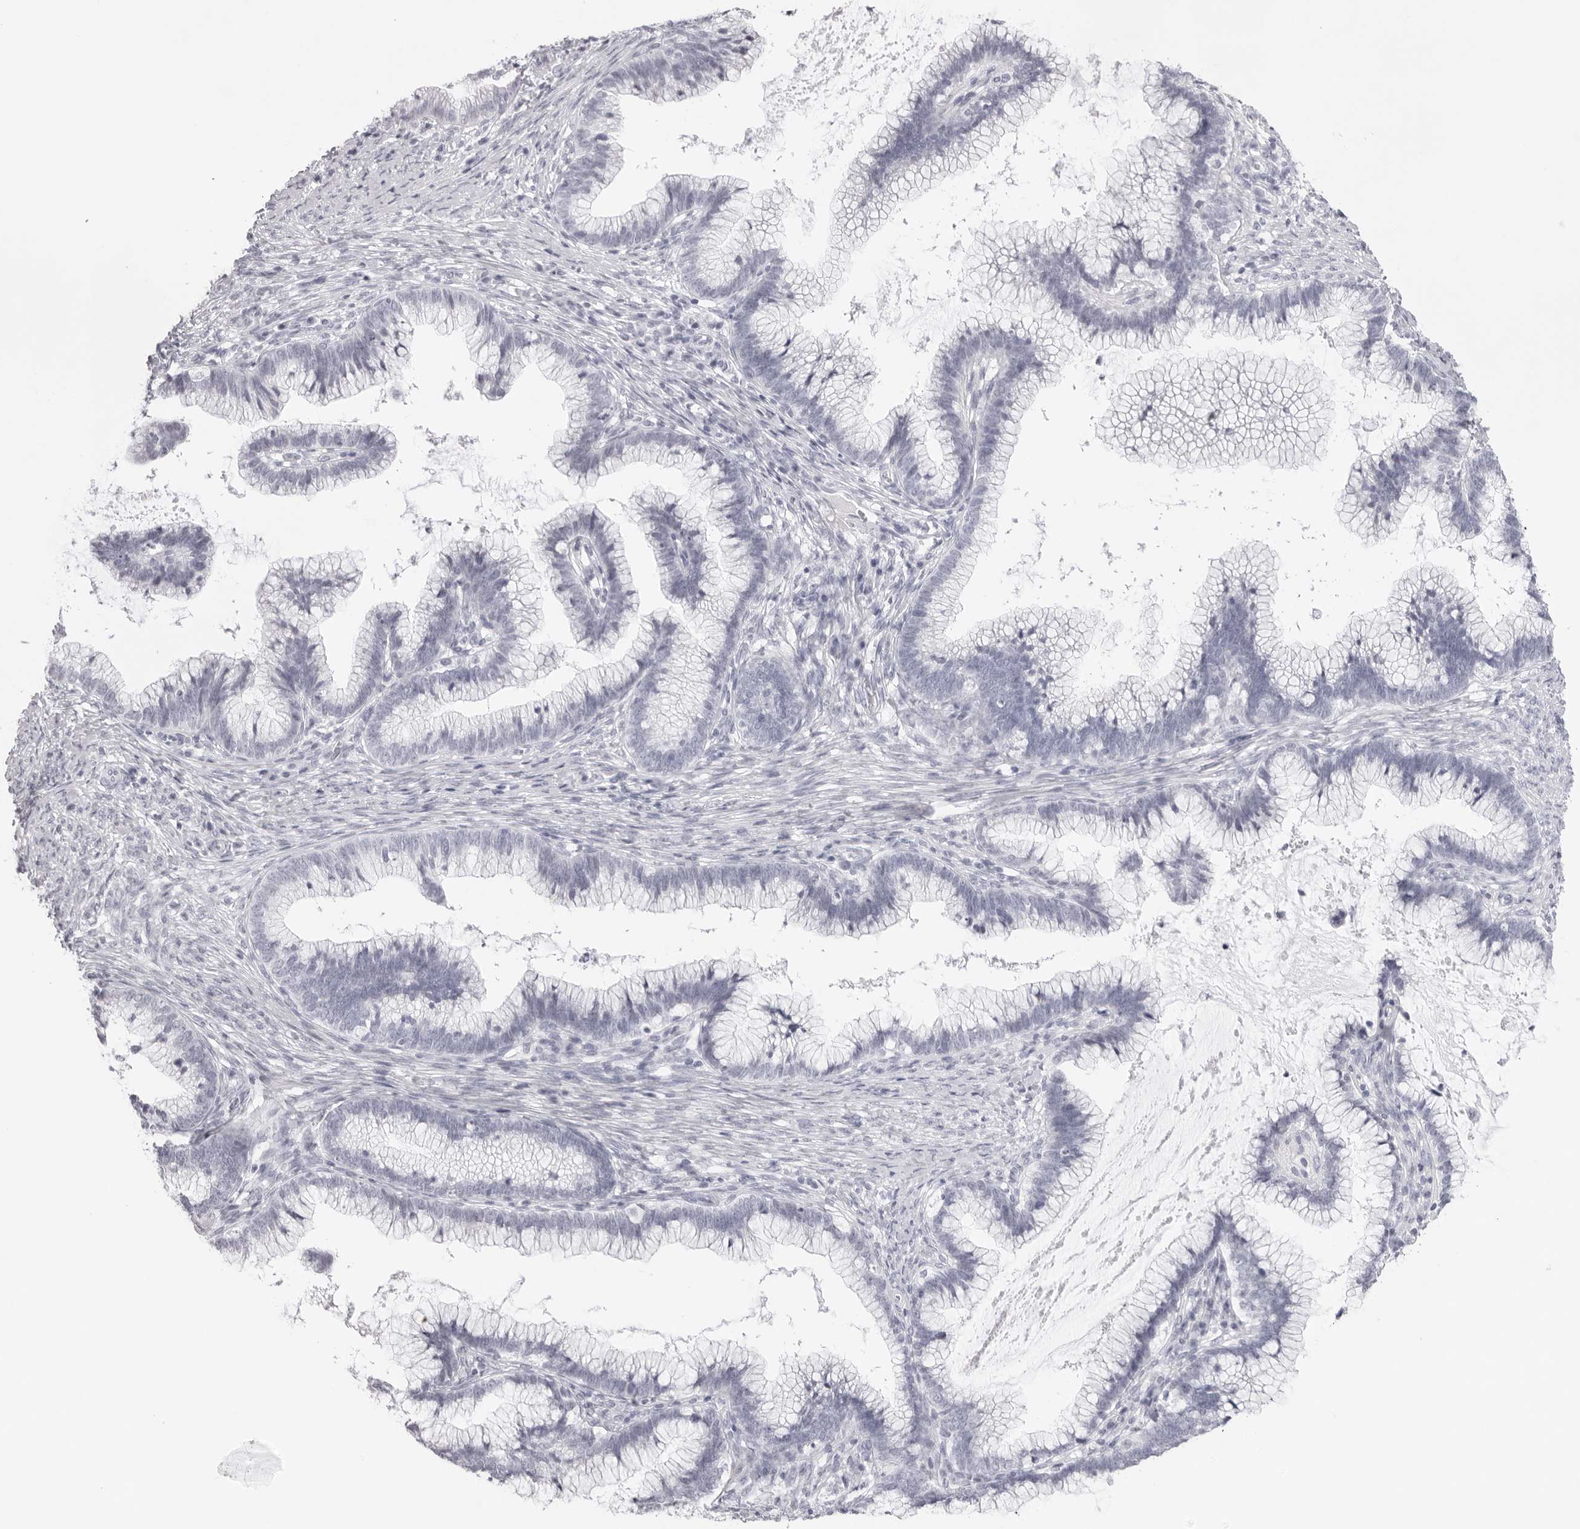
{"staining": {"intensity": "negative", "quantity": "none", "location": "none"}, "tissue": "cervical cancer", "cell_type": "Tumor cells", "image_type": "cancer", "snomed": [{"axis": "morphology", "description": "Adenocarcinoma, NOS"}, {"axis": "topography", "description": "Cervix"}], "caption": "An IHC micrograph of cervical adenocarcinoma is shown. There is no staining in tumor cells of cervical adenocarcinoma. Brightfield microscopy of immunohistochemistry (IHC) stained with DAB (3,3'-diaminobenzidine) (brown) and hematoxylin (blue), captured at high magnification.", "gene": "KLK12", "patient": {"sex": "female", "age": 36}}